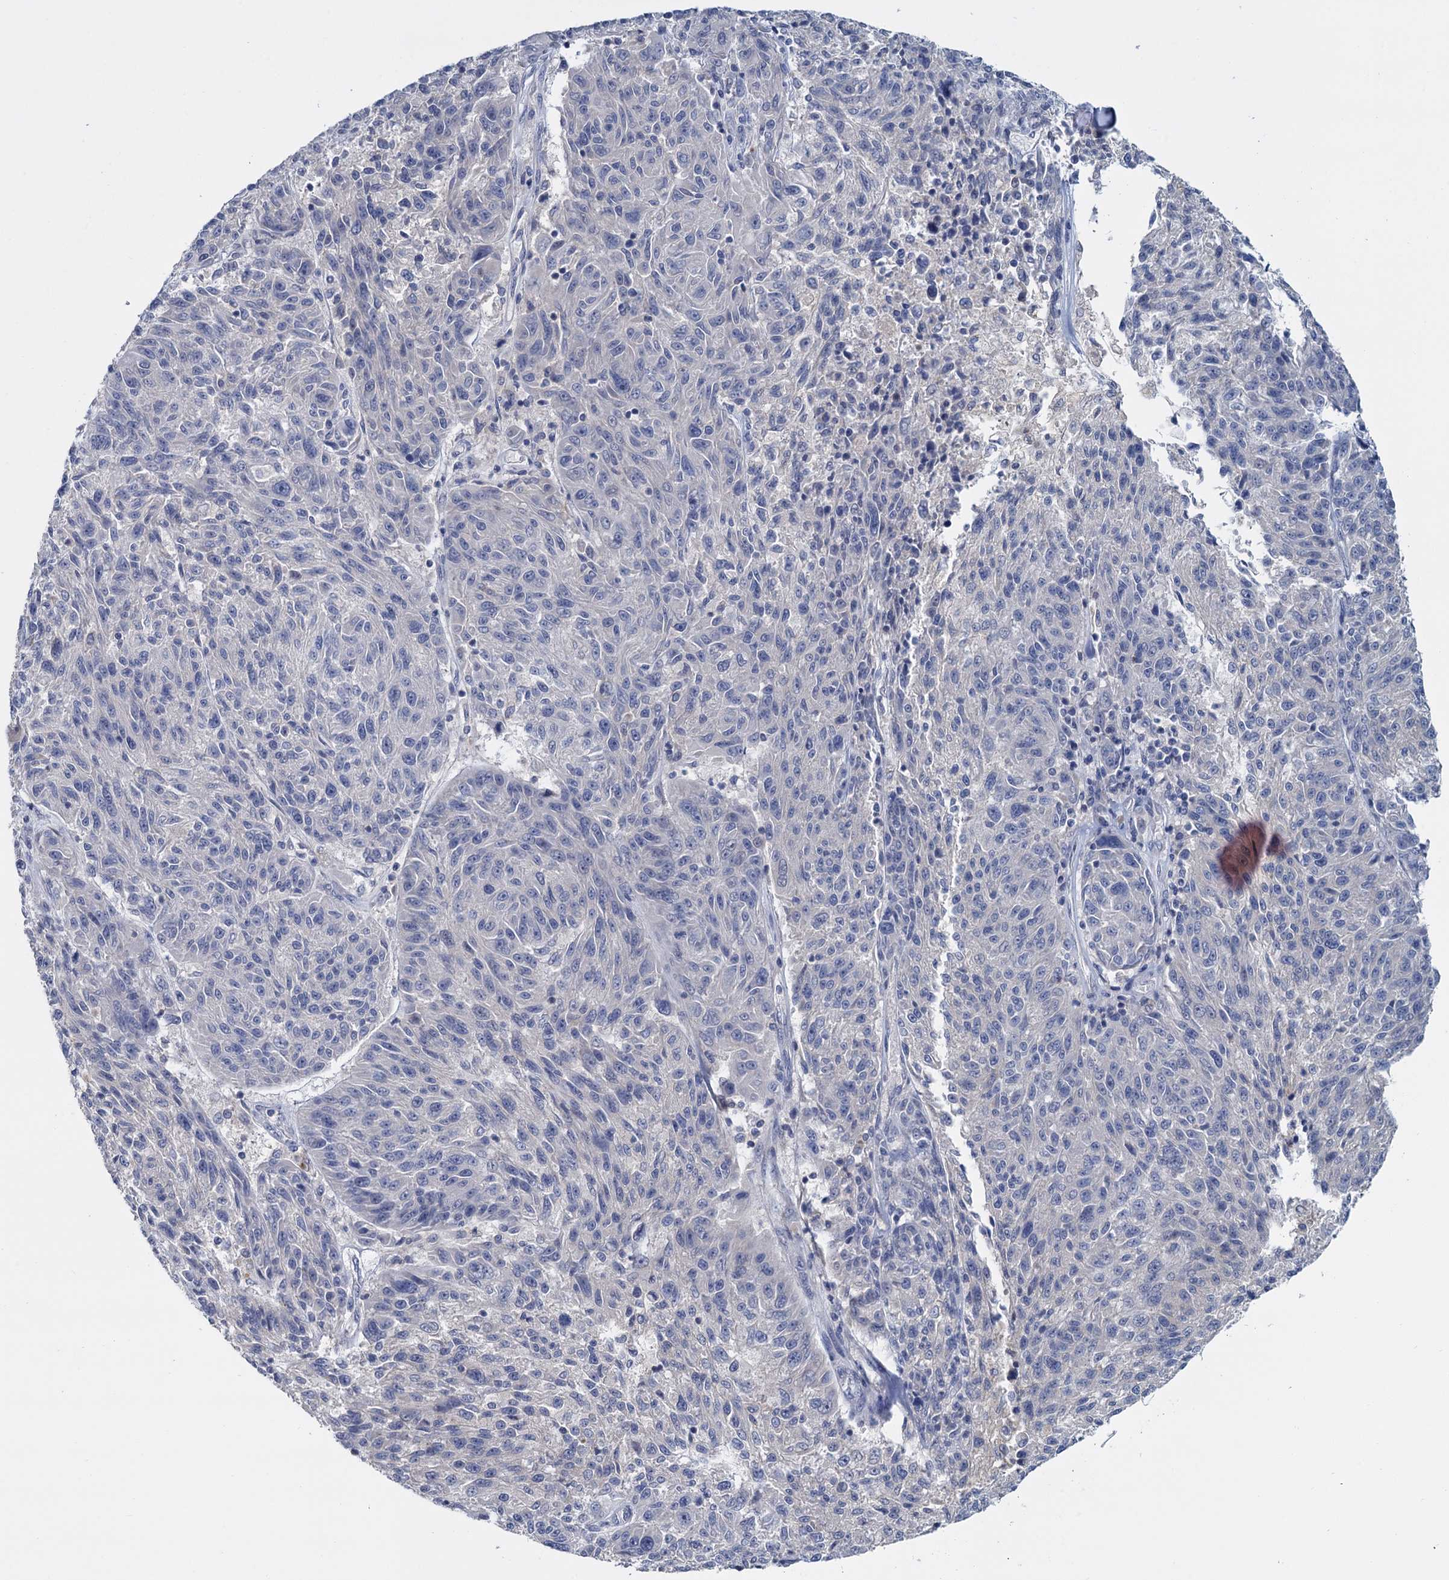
{"staining": {"intensity": "negative", "quantity": "none", "location": "none"}, "tissue": "melanoma", "cell_type": "Tumor cells", "image_type": "cancer", "snomed": [{"axis": "morphology", "description": "Malignant melanoma, NOS"}, {"axis": "topography", "description": "Skin"}], "caption": "This is an immunohistochemistry (IHC) photomicrograph of melanoma. There is no positivity in tumor cells.", "gene": "ACSM3", "patient": {"sex": "male", "age": 53}}